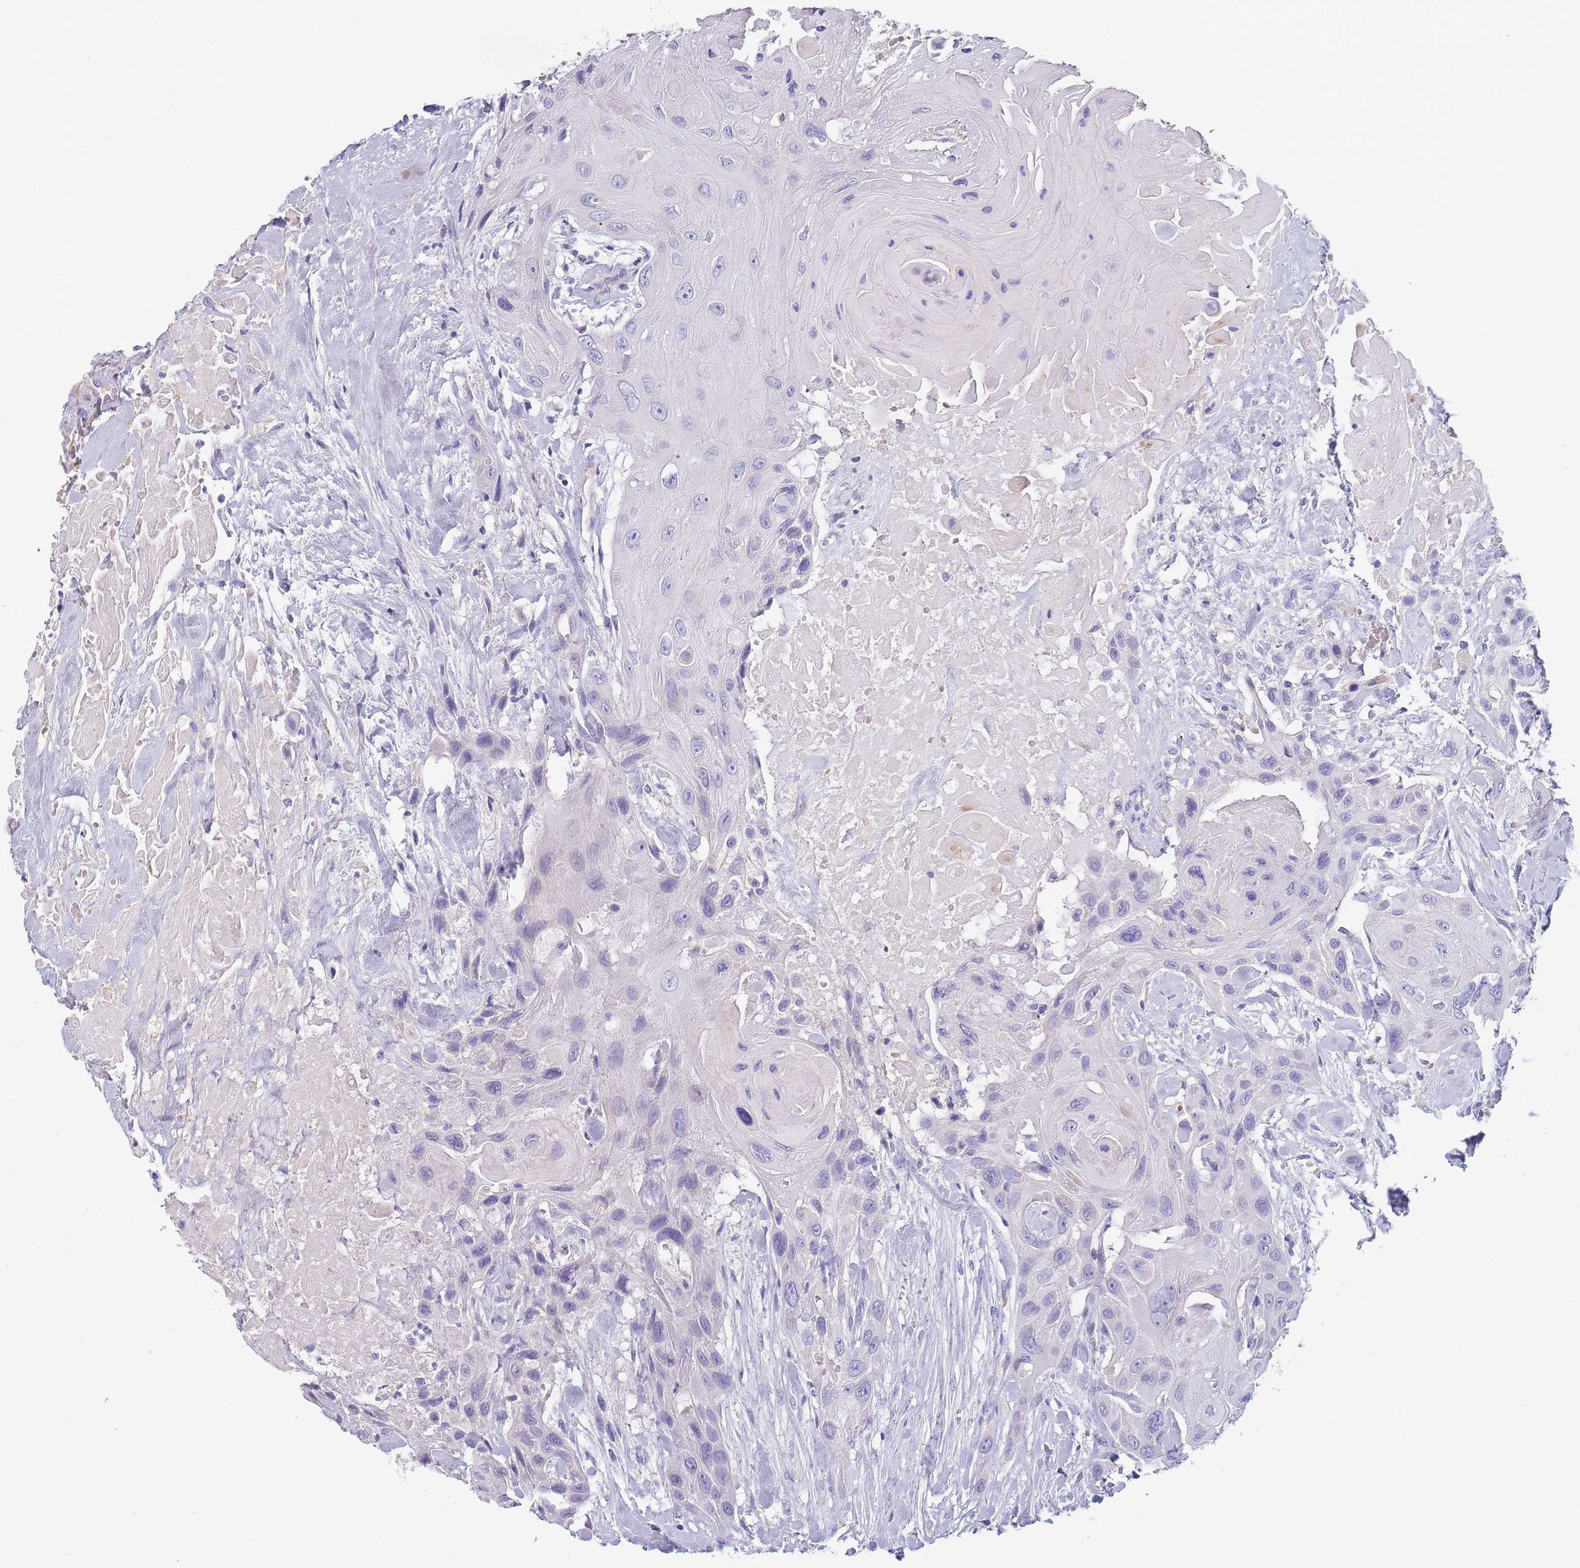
{"staining": {"intensity": "negative", "quantity": "none", "location": "none"}, "tissue": "head and neck cancer", "cell_type": "Tumor cells", "image_type": "cancer", "snomed": [{"axis": "morphology", "description": "Squamous cell carcinoma, NOS"}, {"axis": "topography", "description": "Head-Neck"}], "caption": "The micrograph displays no staining of tumor cells in squamous cell carcinoma (head and neck).", "gene": "MAN1C1", "patient": {"sex": "male", "age": 81}}